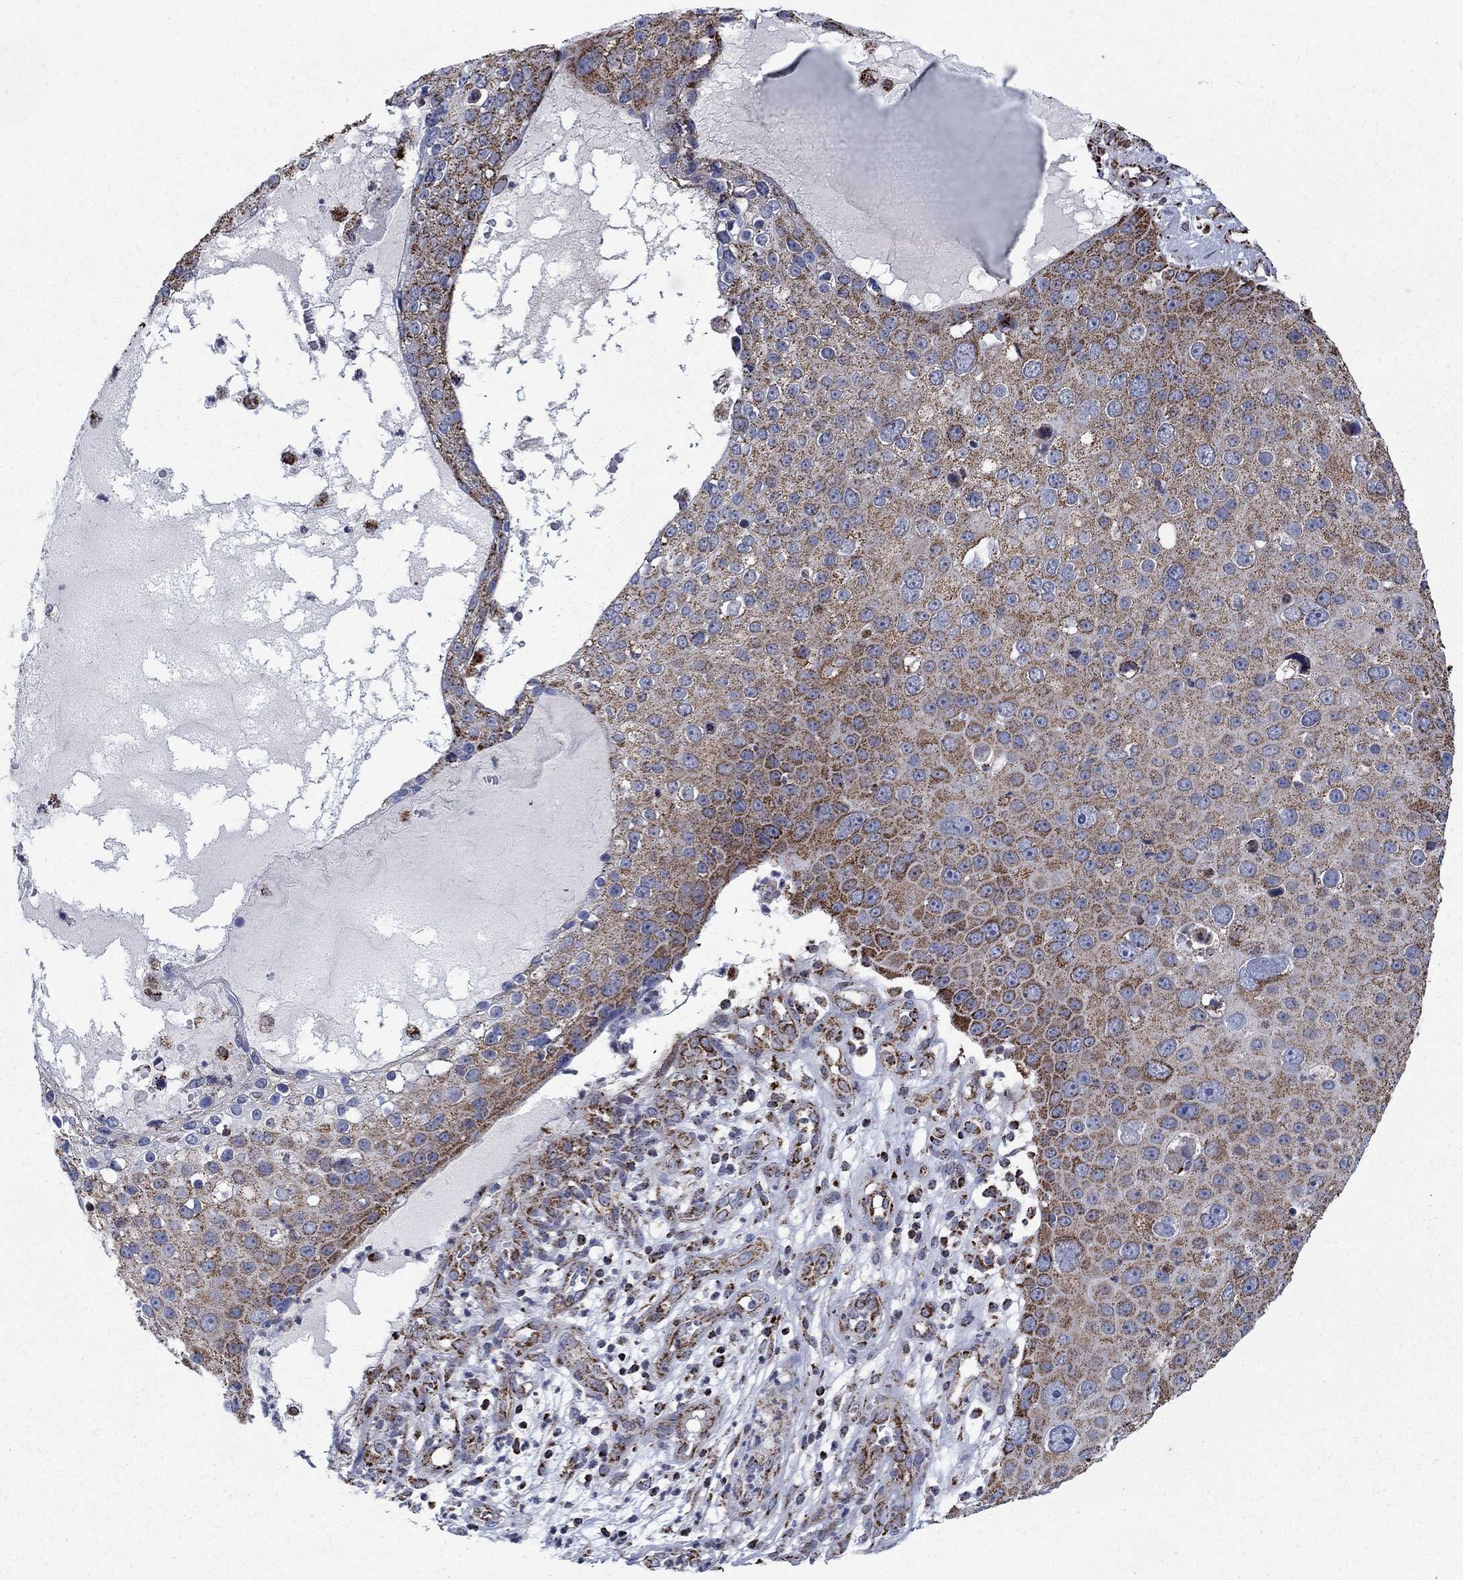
{"staining": {"intensity": "strong", "quantity": "25%-75%", "location": "cytoplasmic/membranous"}, "tissue": "skin cancer", "cell_type": "Tumor cells", "image_type": "cancer", "snomed": [{"axis": "morphology", "description": "Squamous cell carcinoma, NOS"}, {"axis": "topography", "description": "Skin"}], "caption": "Skin cancer was stained to show a protein in brown. There is high levels of strong cytoplasmic/membranous staining in approximately 25%-75% of tumor cells.", "gene": "MOAP1", "patient": {"sex": "male", "age": 71}}